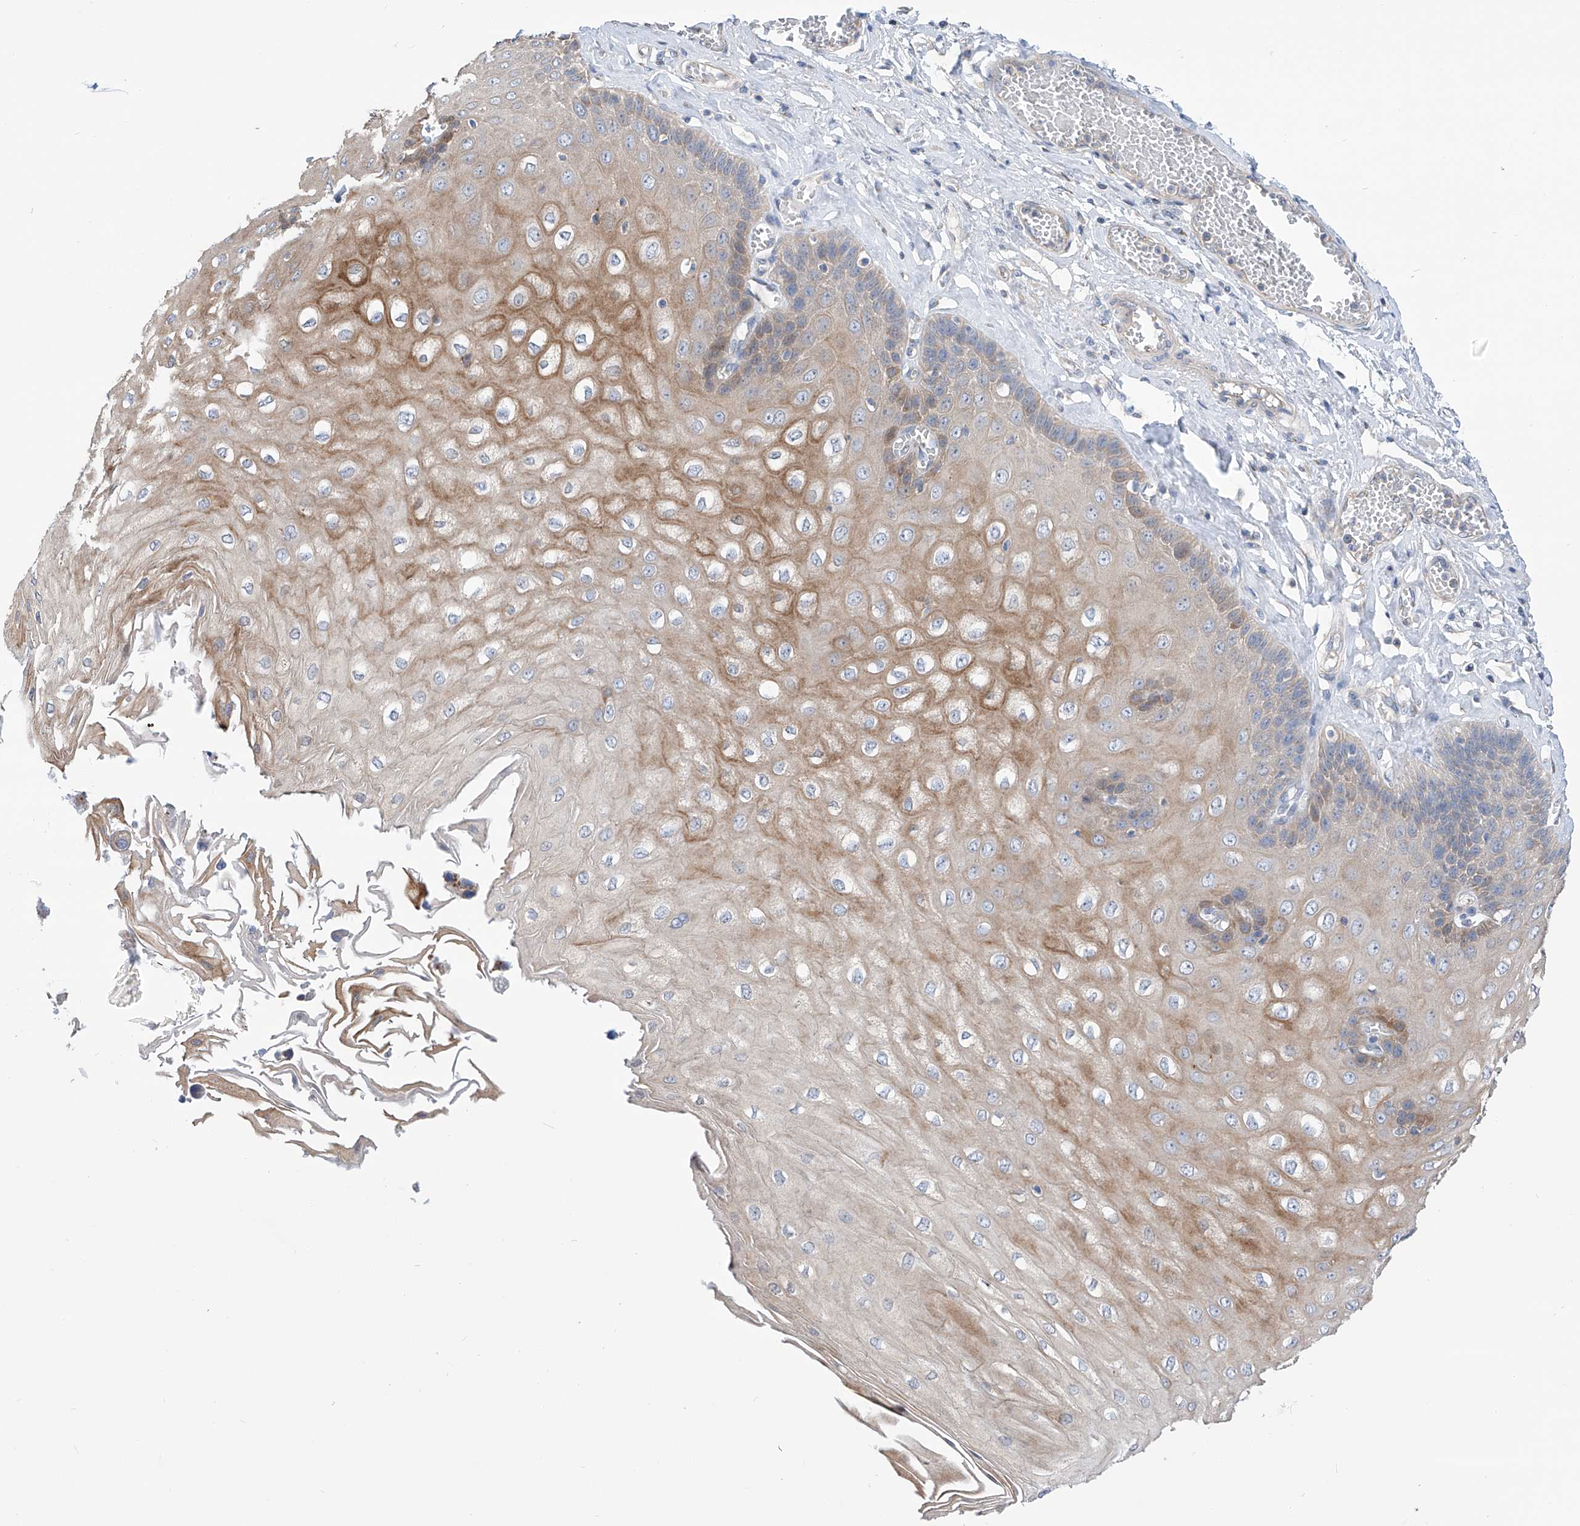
{"staining": {"intensity": "moderate", "quantity": ">75%", "location": "cytoplasmic/membranous"}, "tissue": "esophagus", "cell_type": "Squamous epithelial cells", "image_type": "normal", "snomed": [{"axis": "morphology", "description": "Normal tissue, NOS"}, {"axis": "topography", "description": "Esophagus"}], "caption": "High-magnification brightfield microscopy of benign esophagus stained with DAB (brown) and counterstained with hematoxylin (blue). squamous epithelial cells exhibit moderate cytoplasmic/membranous positivity is appreciated in about>75% of cells.", "gene": "SLC22A7", "patient": {"sex": "male", "age": 60}}